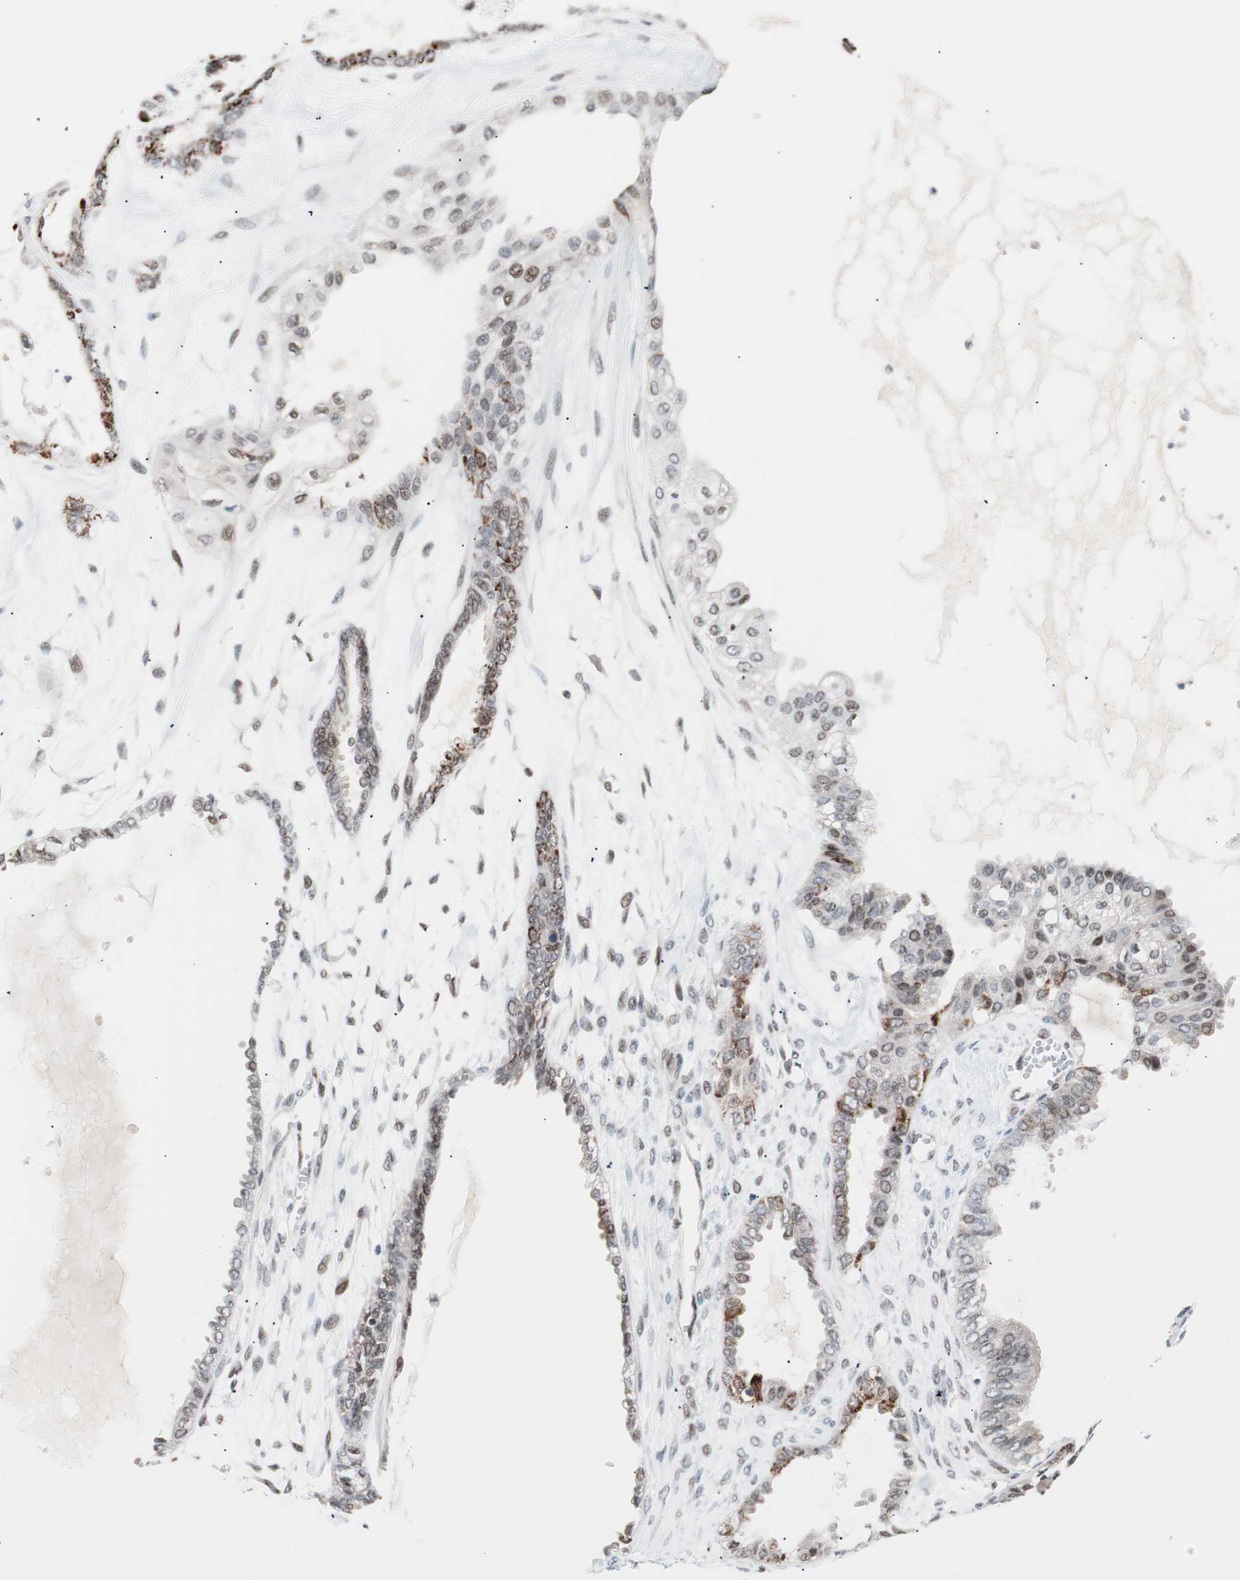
{"staining": {"intensity": "moderate", "quantity": "<25%", "location": "cytoplasmic/membranous,nuclear"}, "tissue": "ovarian cancer", "cell_type": "Tumor cells", "image_type": "cancer", "snomed": [{"axis": "morphology", "description": "Carcinoma, NOS"}, {"axis": "morphology", "description": "Carcinoma, endometroid"}, {"axis": "topography", "description": "Ovary"}], "caption": "Tumor cells demonstrate low levels of moderate cytoplasmic/membranous and nuclear expression in about <25% of cells in ovarian cancer.", "gene": "POLH", "patient": {"sex": "female", "age": 50}}